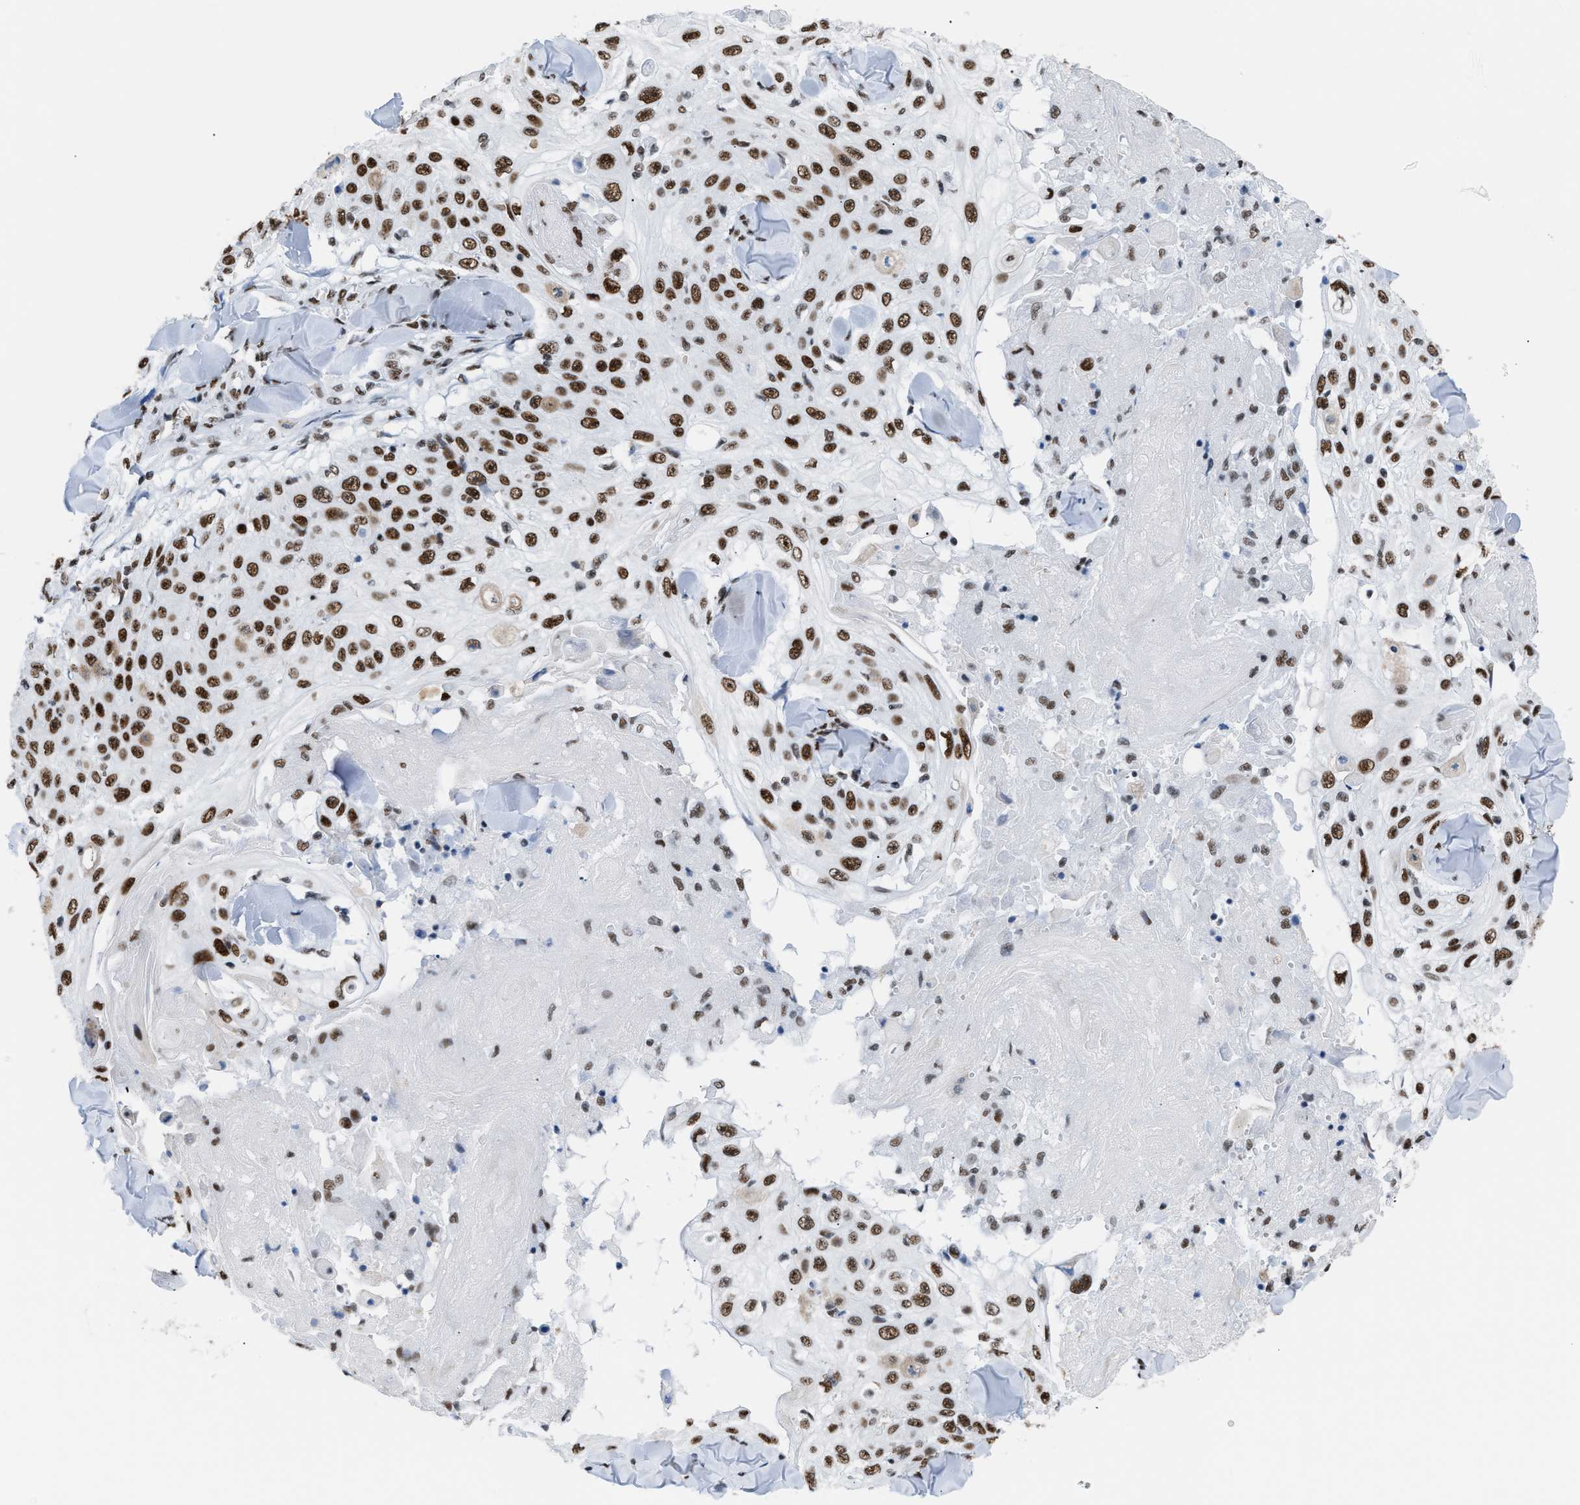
{"staining": {"intensity": "strong", "quantity": ">75%", "location": "nuclear"}, "tissue": "skin cancer", "cell_type": "Tumor cells", "image_type": "cancer", "snomed": [{"axis": "morphology", "description": "Squamous cell carcinoma, NOS"}, {"axis": "topography", "description": "Skin"}], "caption": "The immunohistochemical stain labels strong nuclear positivity in tumor cells of skin cancer (squamous cell carcinoma) tissue. Ihc stains the protein in brown and the nuclei are stained blue.", "gene": "CCAR2", "patient": {"sex": "male", "age": 86}}